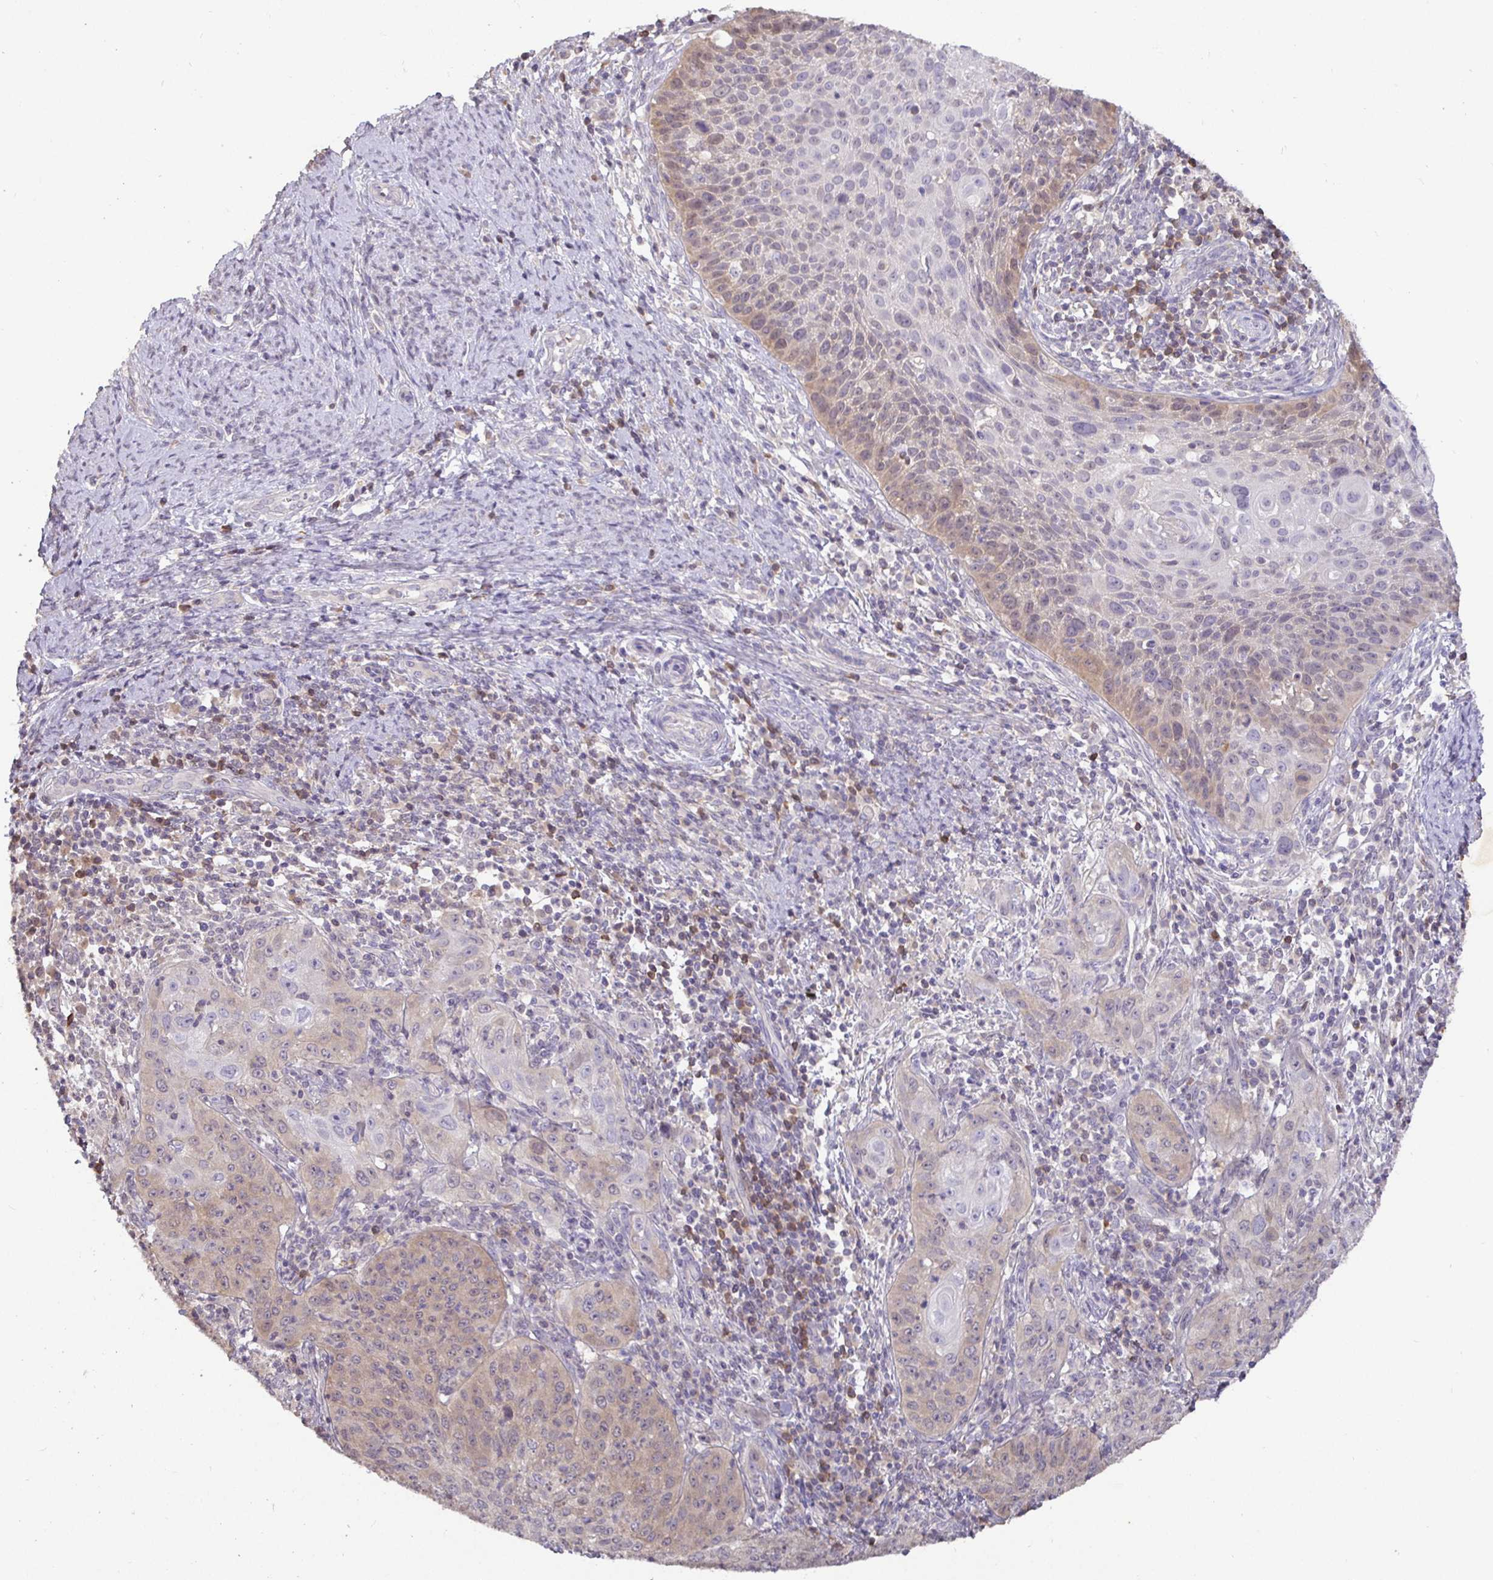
{"staining": {"intensity": "weak", "quantity": "25%-75%", "location": "cytoplasmic/membranous"}, "tissue": "cervical cancer", "cell_type": "Tumor cells", "image_type": "cancer", "snomed": [{"axis": "morphology", "description": "Squamous cell carcinoma, NOS"}, {"axis": "topography", "description": "Cervix"}], "caption": "Immunohistochemistry (DAB) staining of squamous cell carcinoma (cervical) reveals weak cytoplasmic/membranous protein positivity in about 25%-75% of tumor cells.", "gene": "SHISA4", "patient": {"sex": "female", "age": 30}}